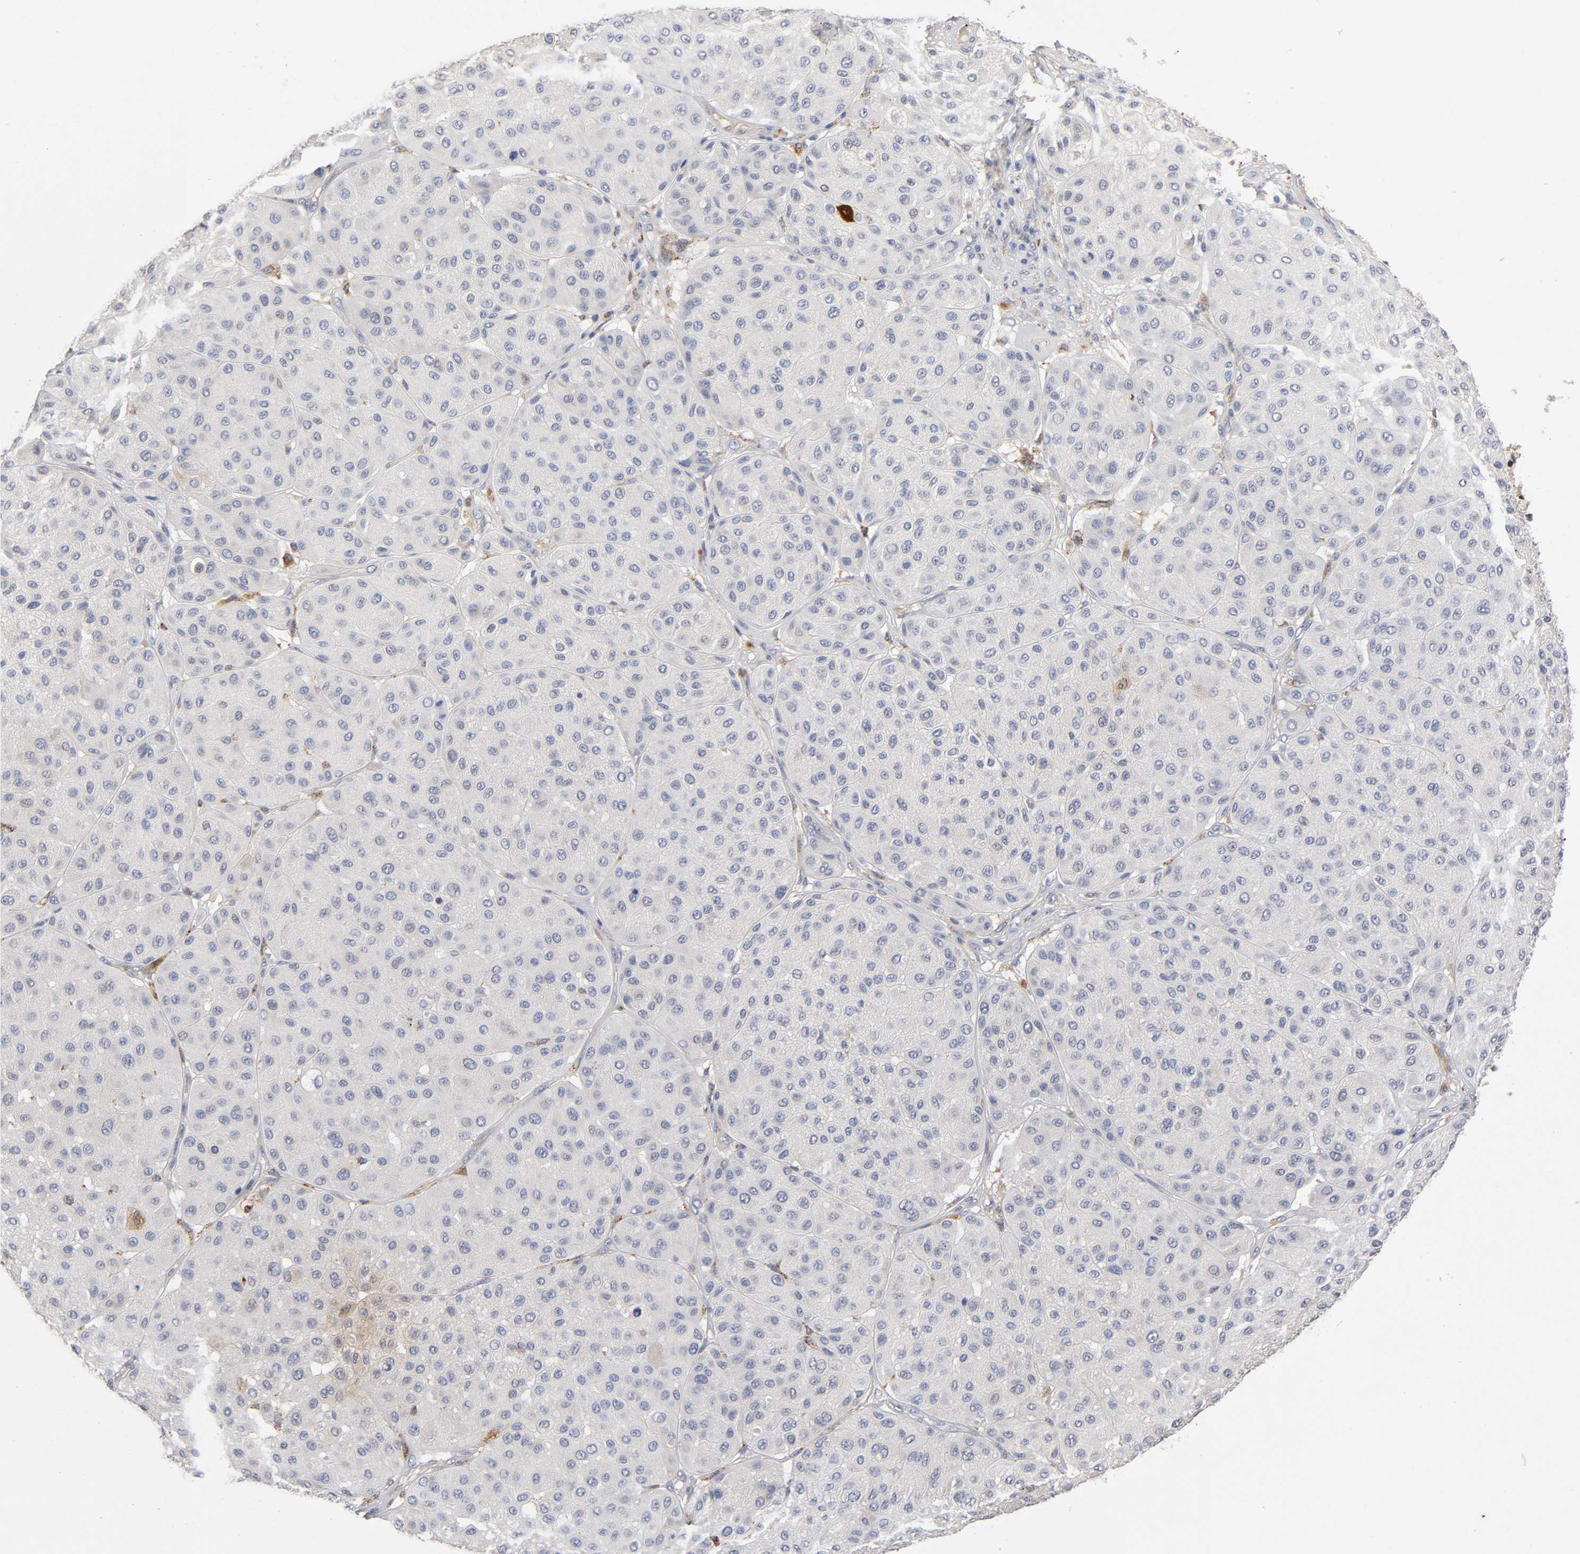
{"staining": {"intensity": "weak", "quantity": "<25%", "location": "cytoplasmic/membranous"}, "tissue": "melanoma", "cell_type": "Tumor cells", "image_type": "cancer", "snomed": [{"axis": "morphology", "description": "Normal tissue, NOS"}, {"axis": "morphology", "description": "Malignant melanoma, Metastatic site"}, {"axis": "topography", "description": "Skin"}], "caption": "The image displays no staining of tumor cells in melanoma.", "gene": "ISG15", "patient": {"sex": "male", "age": 41}}